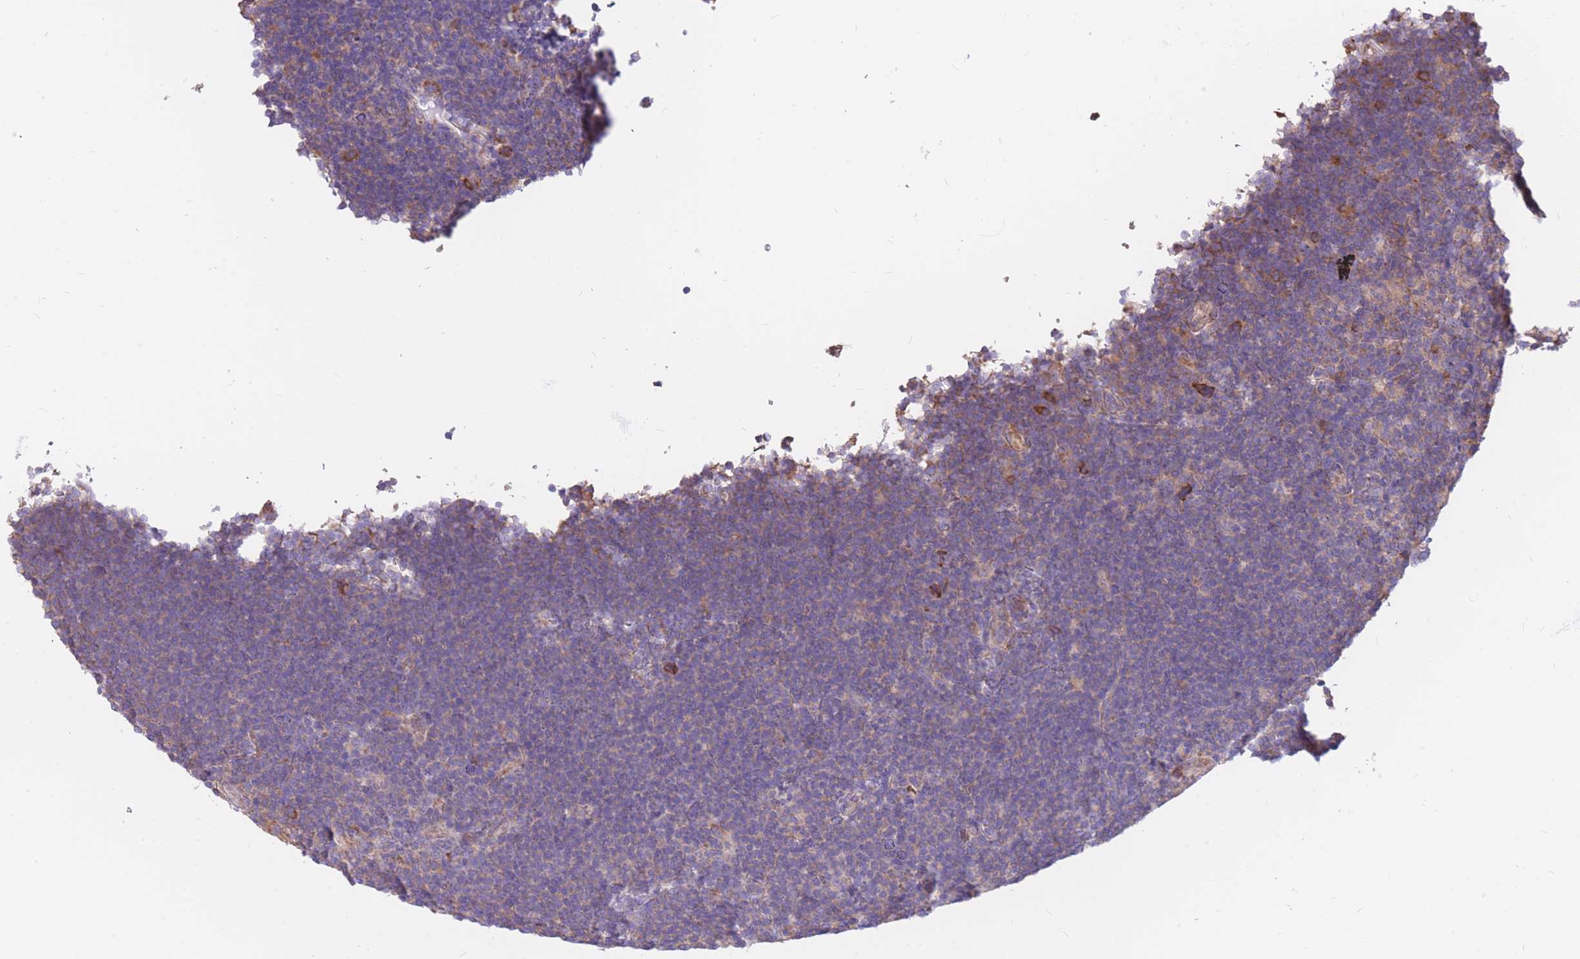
{"staining": {"intensity": "negative", "quantity": "none", "location": "none"}, "tissue": "lymphoma", "cell_type": "Tumor cells", "image_type": "cancer", "snomed": [{"axis": "morphology", "description": "Hodgkin's disease, NOS"}, {"axis": "topography", "description": "Lymph node"}], "caption": "Tumor cells show no significant positivity in Hodgkin's disease.", "gene": "GBP7", "patient": {"sex": "female", "age": 57}}